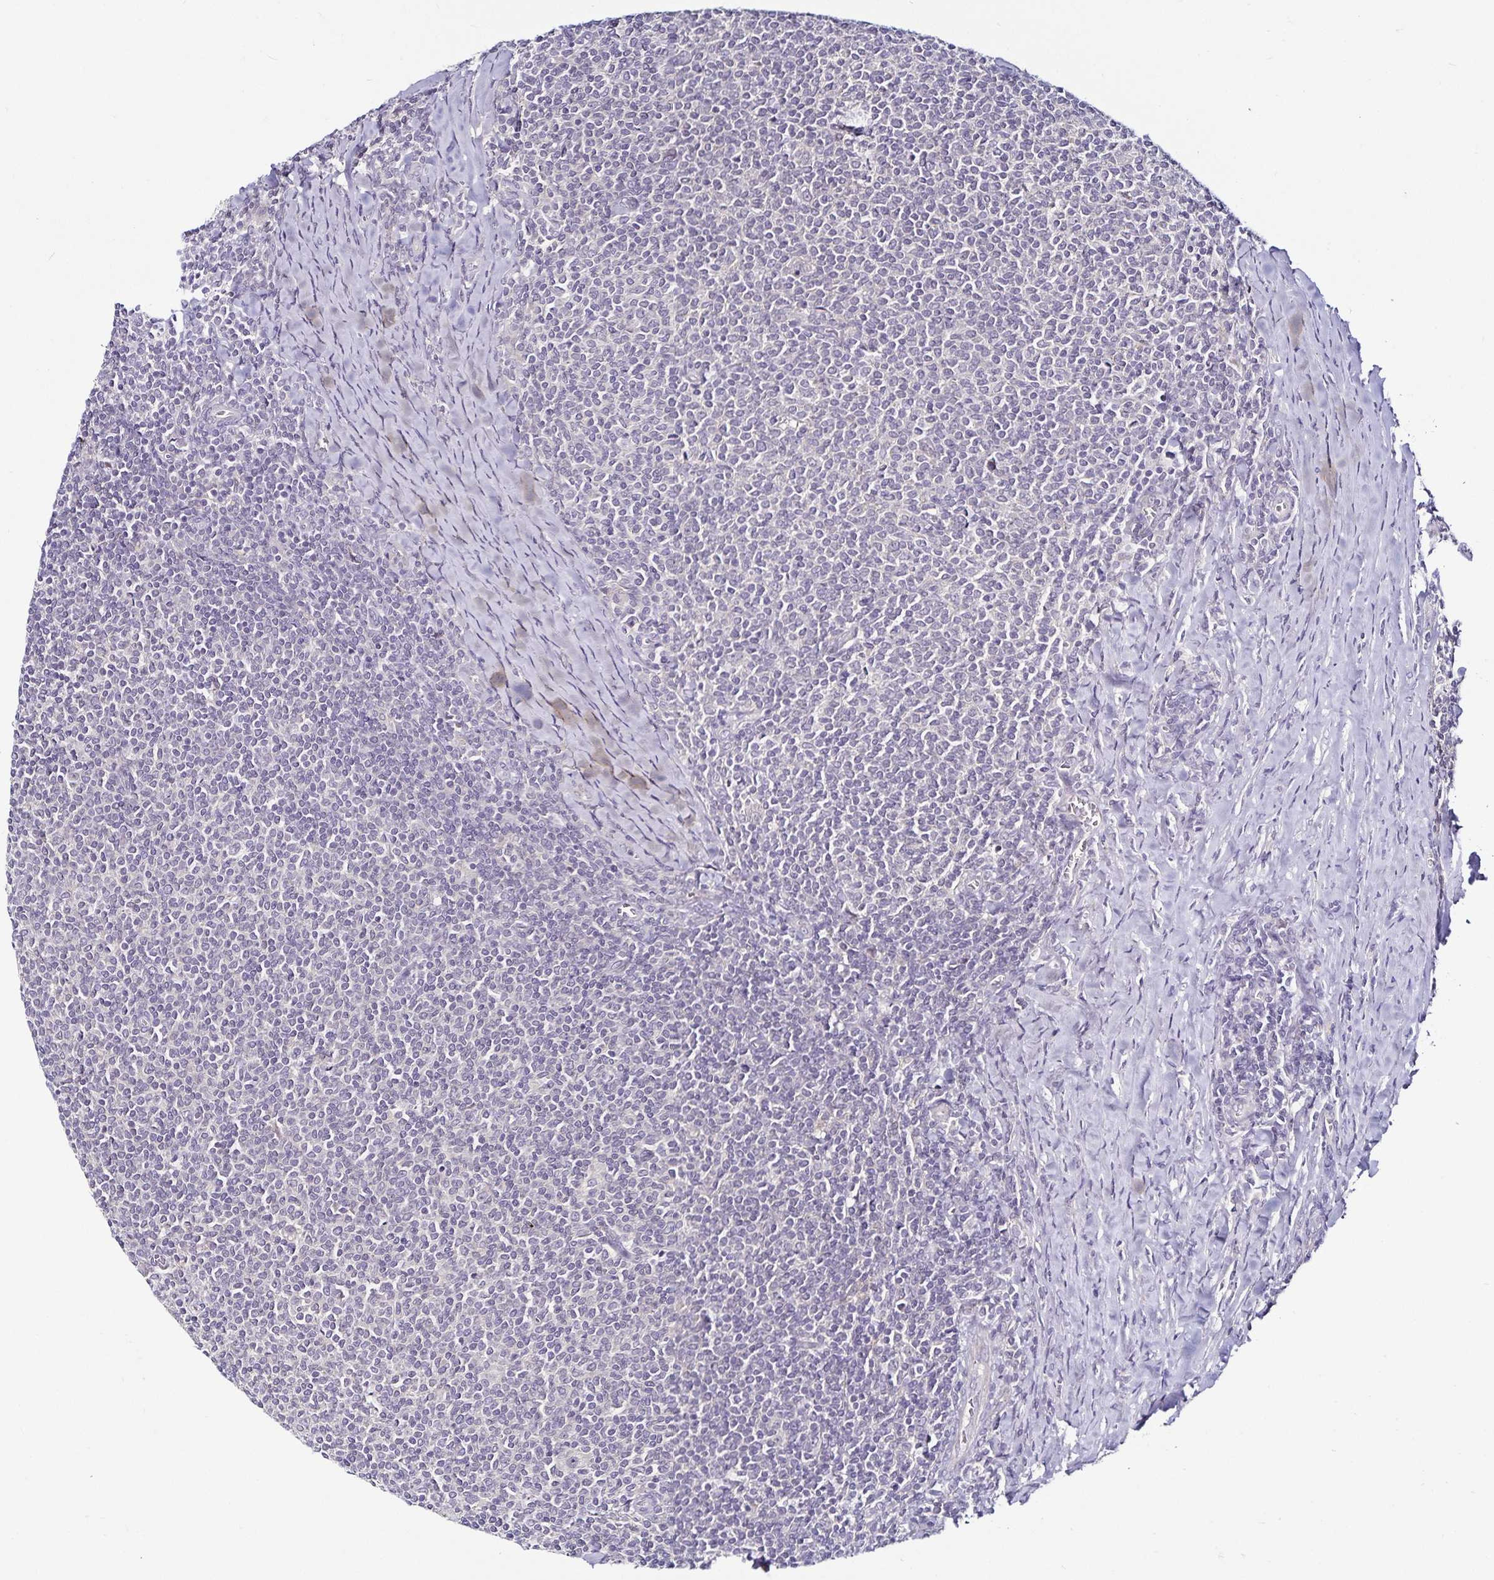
{"staining": {"intensity": "negative", "quantity": "none", "location": "none"}, "tissue": "lymphoma", "cell_type": "Tumor cells", "image_type": "cancer", "snomed": [{"axis": "morphology", "description": "Malignant lymphoma, non-Hodgkin's type, Low grade"}, {"axis": "topography", "description": "Lymph node"}], "caption": "Lymphoma stained for a protein using immunohistochemistry exhibits no staining tumor cells.", "gene": "ACSL5", "patient": {"sex": "male", "age": 52}}